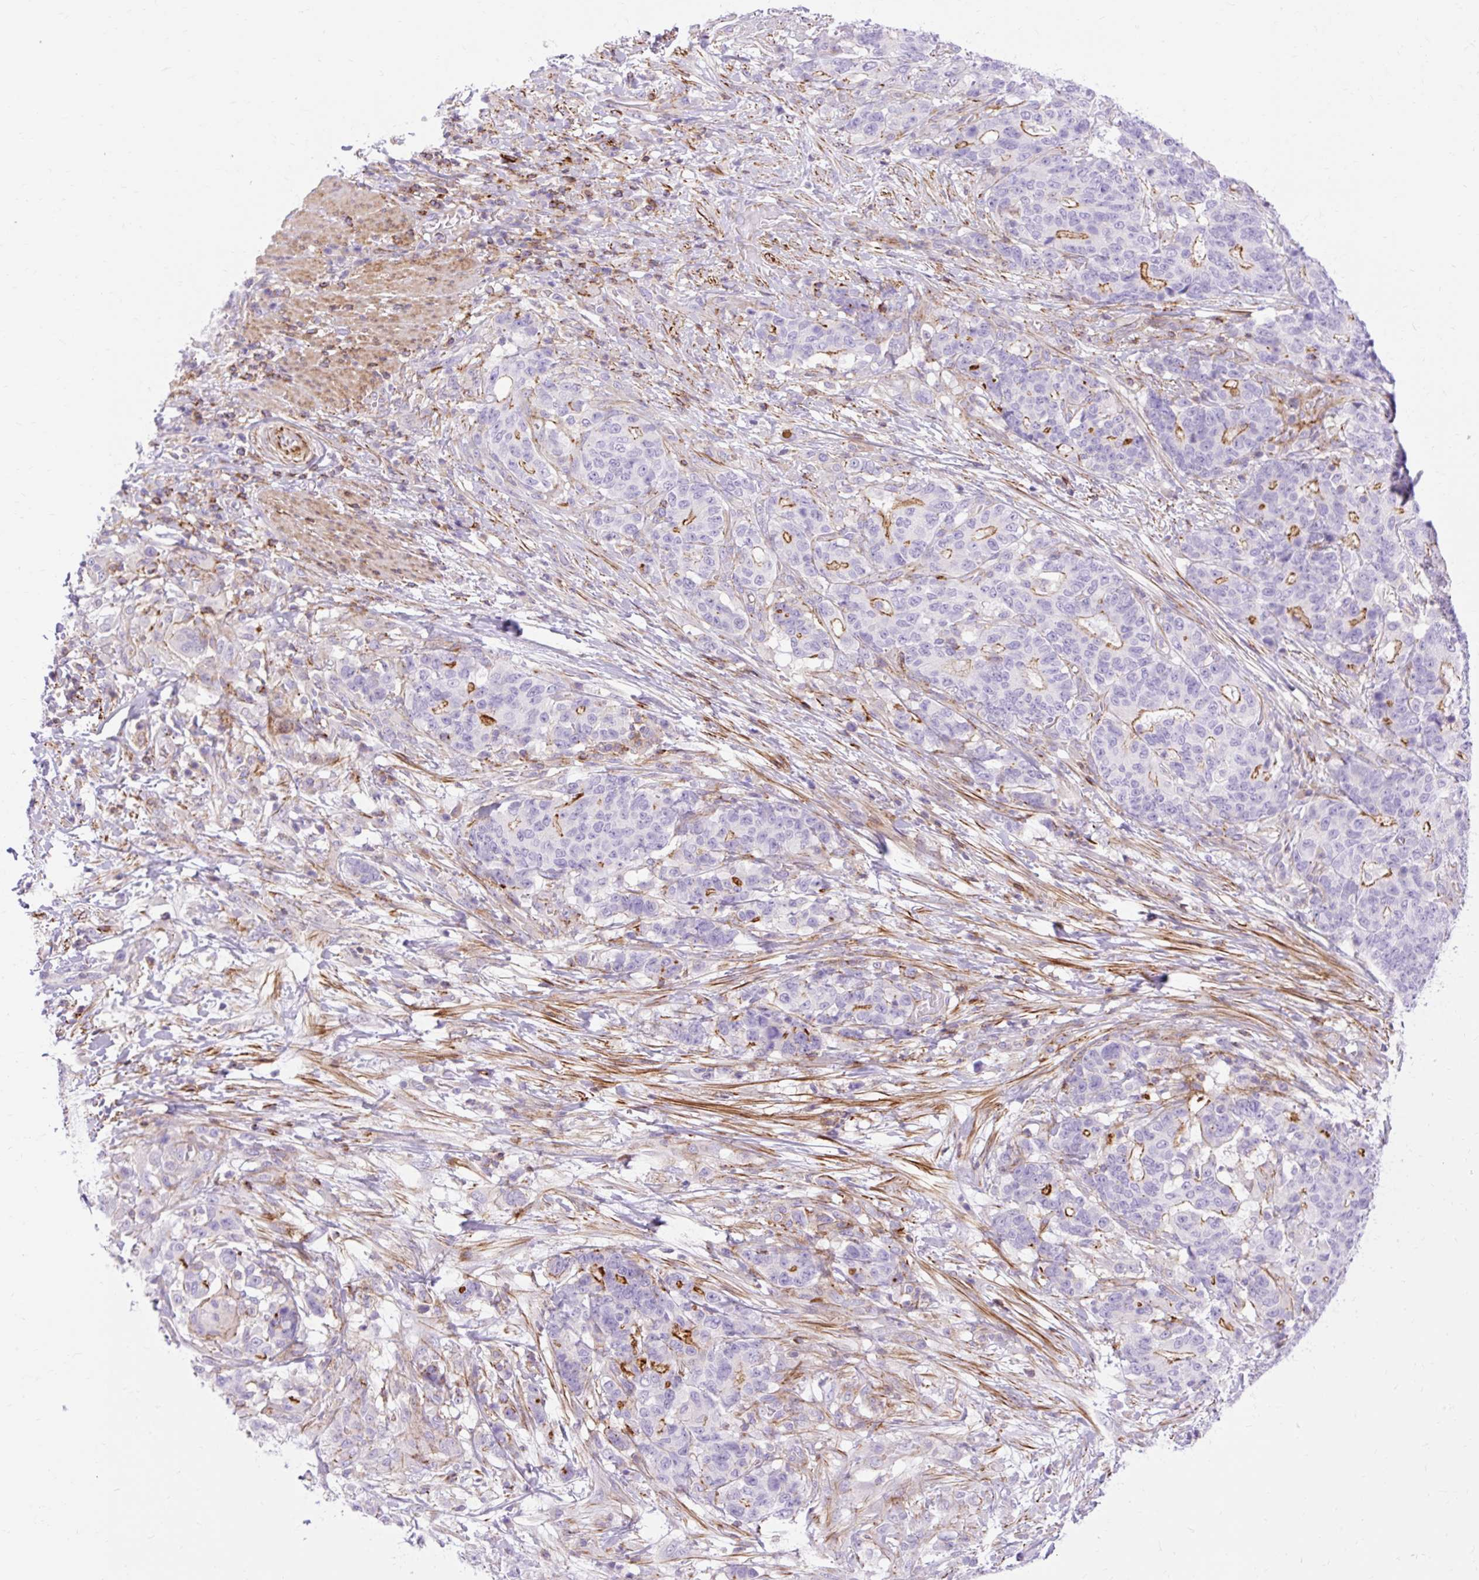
{"staining": {"intensity": "moderate", "quantity": "<25%", "location": "cytoplasmic/membranous"}, "tissue": "stomach cancer", "cell_type": "Tumor cells", "image_type": "cancer", "snomed": [{"axis": "morphology", "description": "Normal tissue, NOS"}, {"axis": "morphology", "description": "Adenocarcinoma, NOS"}, {"axis": "topography", "description": "Stomach"}], "caption": "Immunohistochemistry (DAB (3,3'-diaminobenzidine)) staining of stomach cancer shows moderate cytoplasmic/membranous protein expression in about <25% of tumor cells. (Stains: DAB in brown, nuclei in blue, Microscopy: brightfield microscopy at high magnification).", "gene": "CORO7-PAM16", "patient": {"sex": "female", "age": 64}}